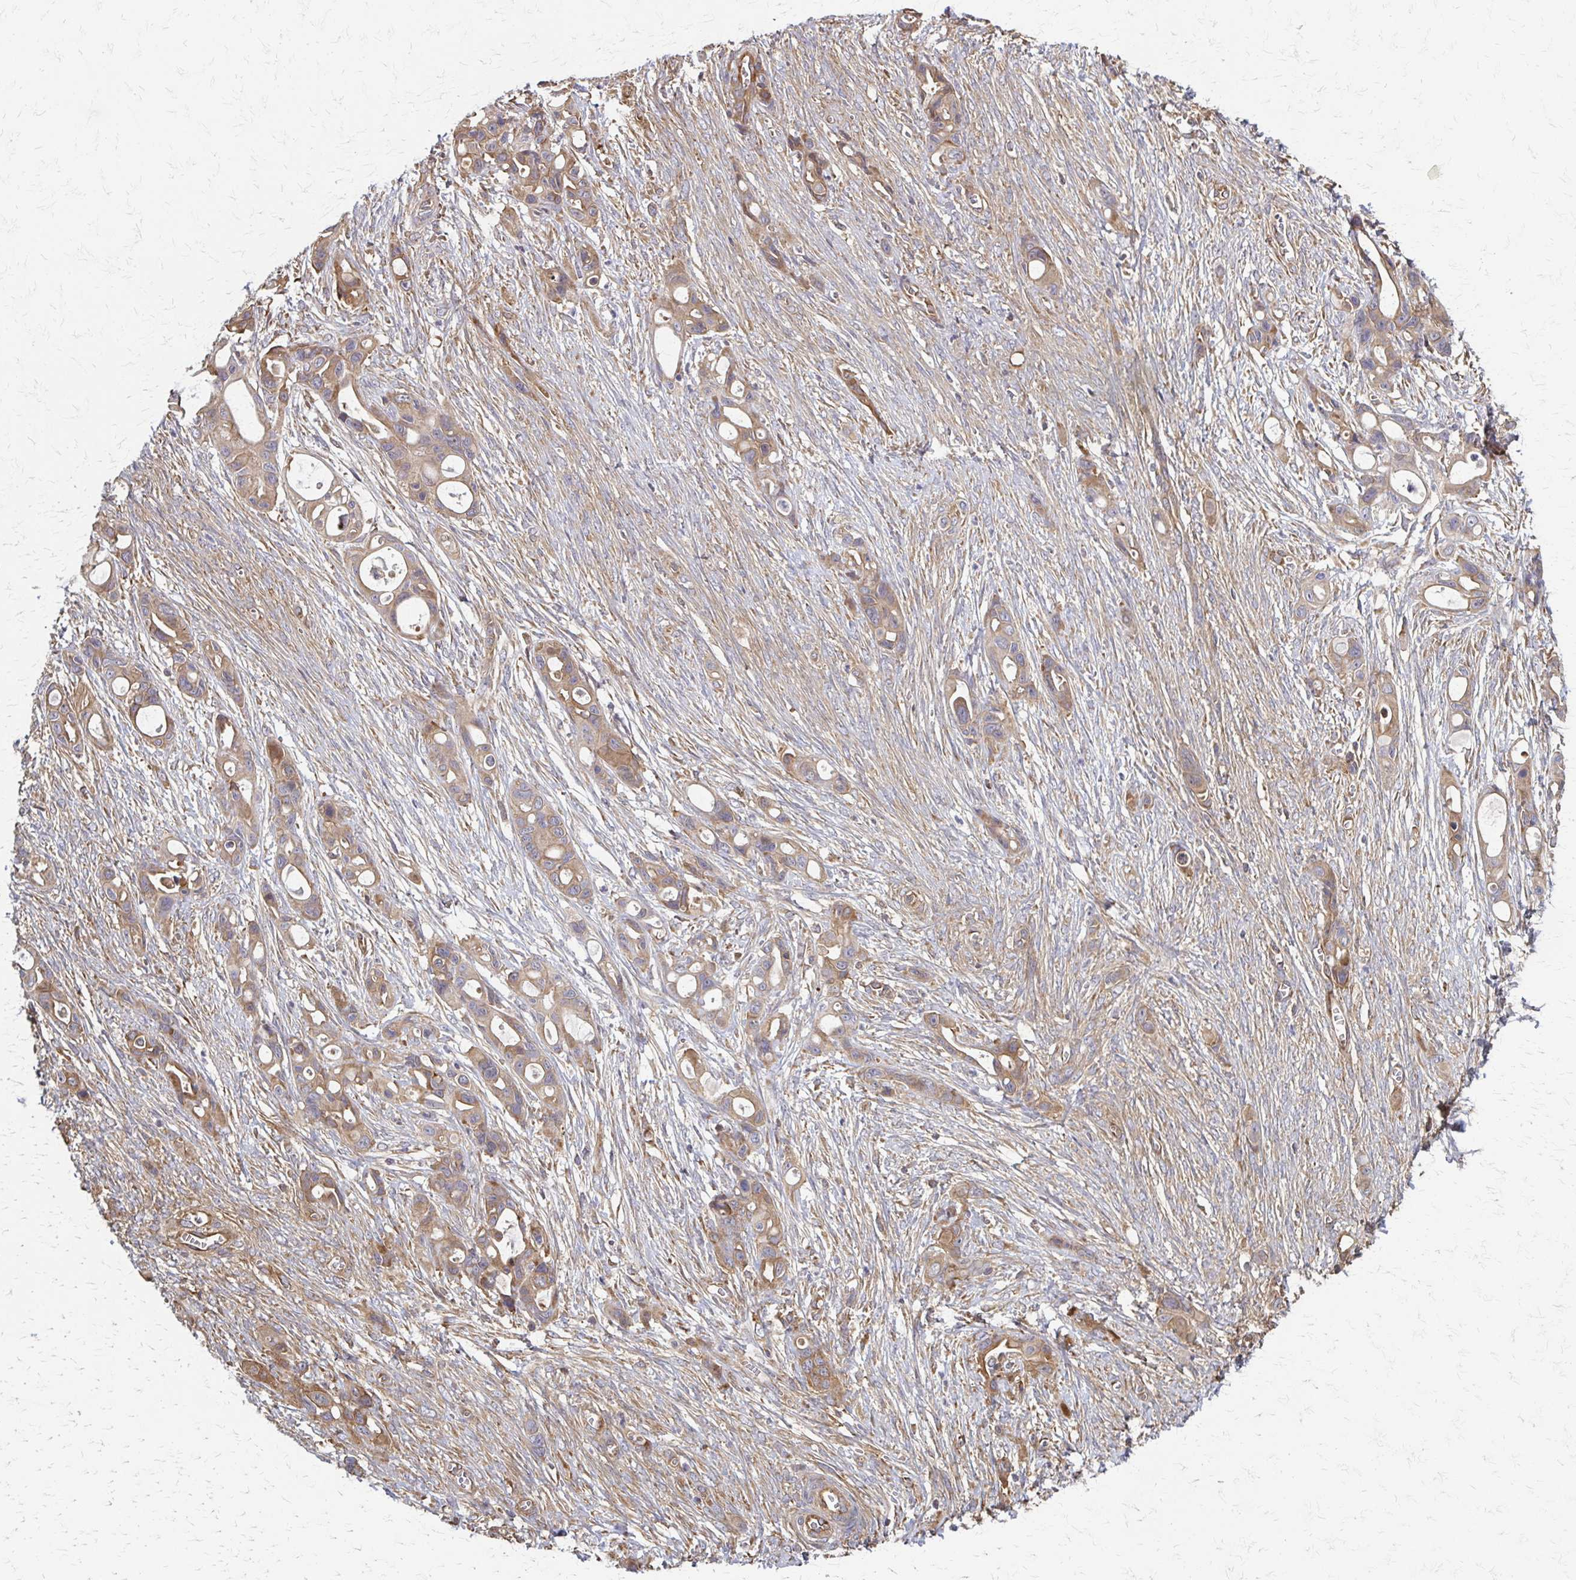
{"staining": {"intensity": "moderate", "quantity": ">75%", "location": "cytoplasmic/membranous"}, "tissue": "ovarian cancer", "cell_type": "Tumor cells", "image_type": "cancer", "snomed": [{"axis": "morphology", "description": "Cystadenocarcinoma, mucinous, NOS"}, {"axis": "topography", "description": "Ovary"}], "caption": "Immunohistochemical staining of ovarian mucinous cystadenocarcinoma demonstrates medium levels of moderate cytoplasmic/membranous protein expression in about >75% of tumor cells. (Stains: DAB (3,3'-diaminobenzidine) in brown, nuclei in blue, Microscopy: brightfield microscopy at high magnification).", "gene": "EEF2", "patient": {"sex": "female", "age": 70}}